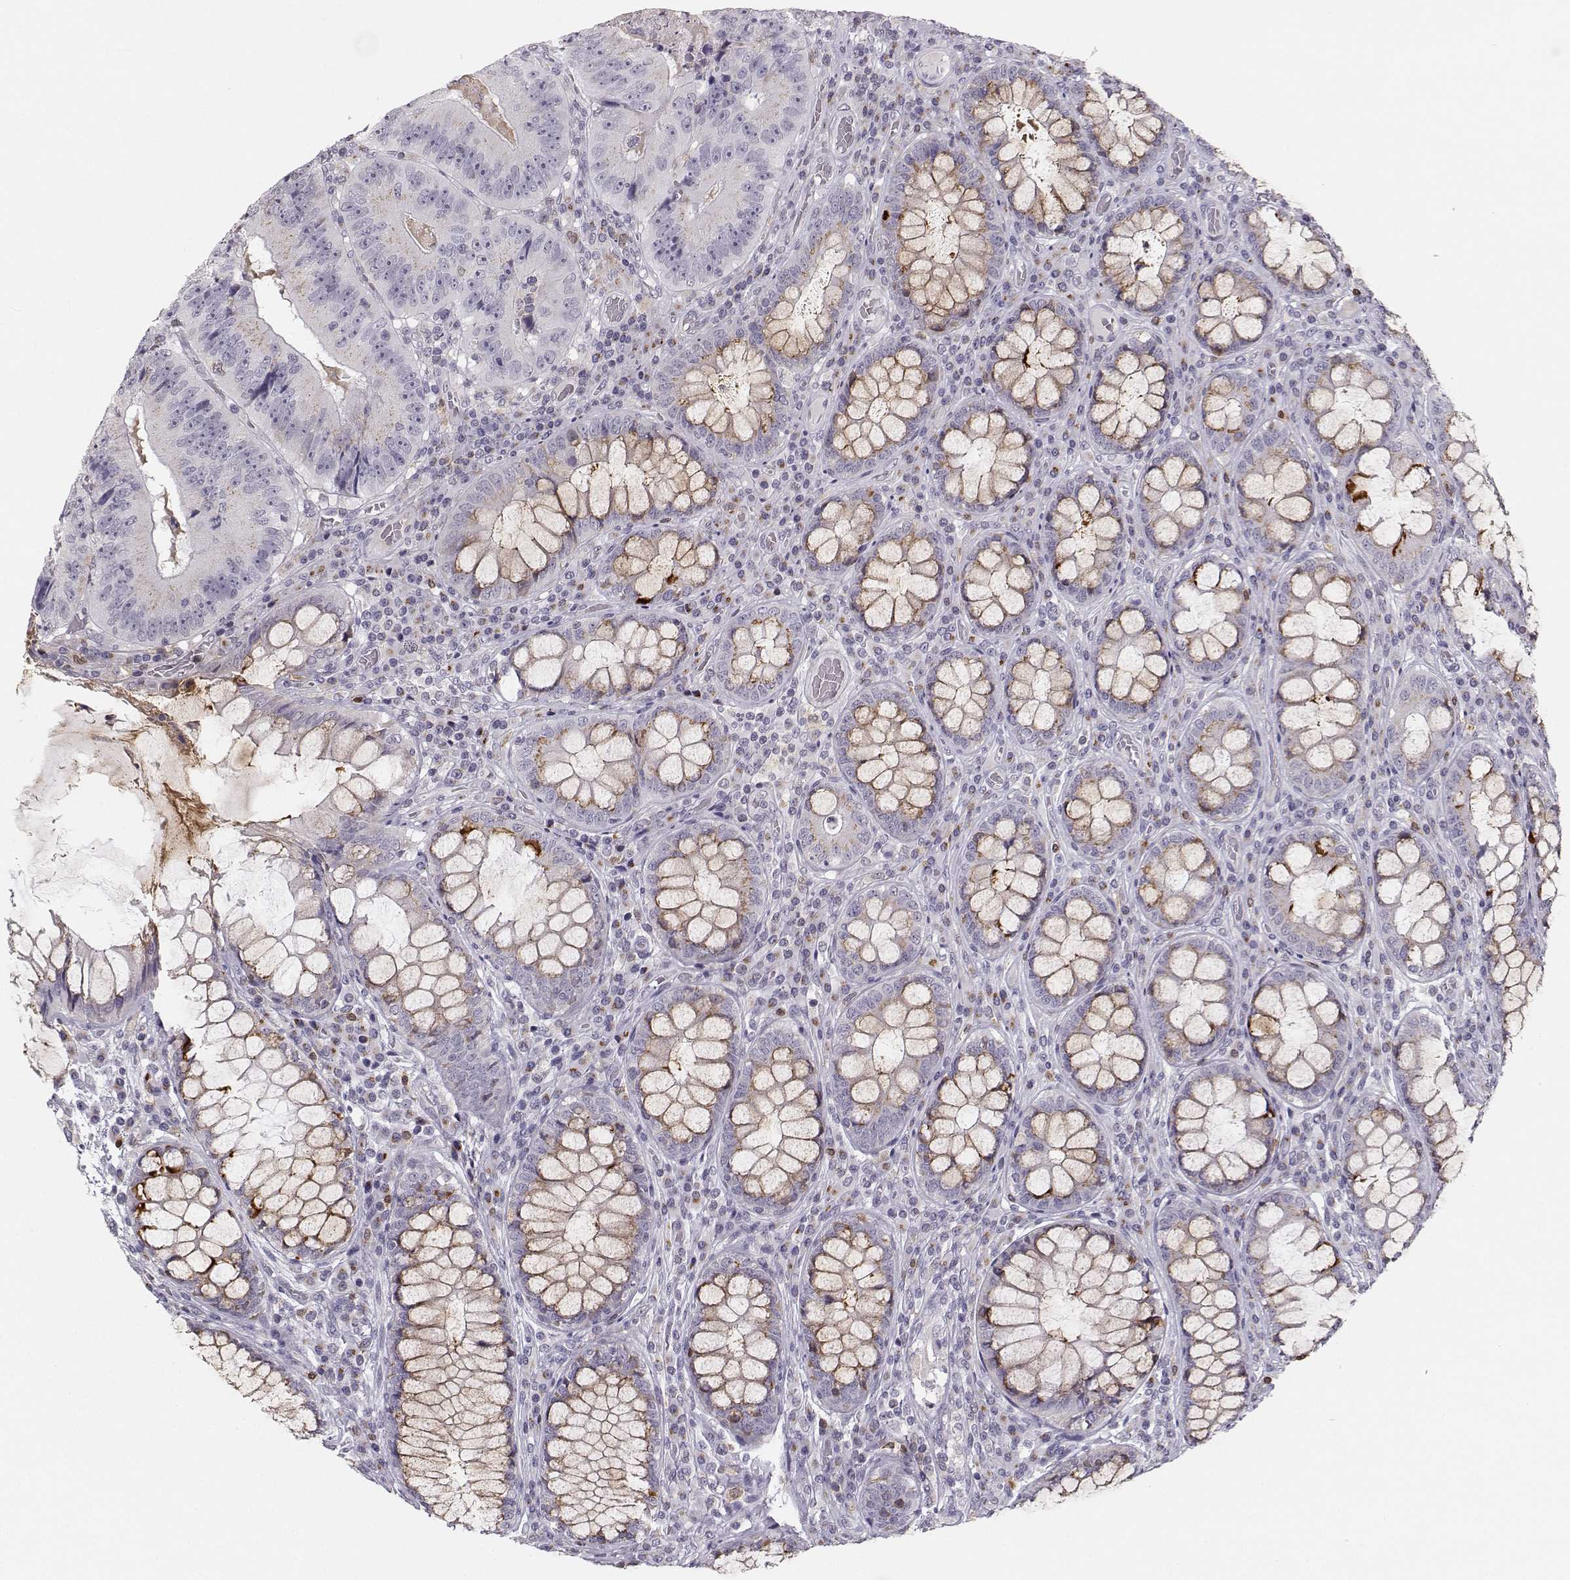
{"staining": {"intensity": "weak", "quantity": "<25%", "location": "cytoplasmic/membranous"}, "tissue": "colorectal cancer", "cell_type": "Tumor cells", "image_type": "cancer", "snomed": [{"axis": "morphology", "description": "Adenocarcinoma, NOS"}, {"axis": "topography", "description": "Colon"}], "caption": "Immunohistochemical staining of colorectal cancer demonstrates no significant expression in tumor cells.", "gene": "HTR7", "patient": {"sex": "female", "age": 86}}